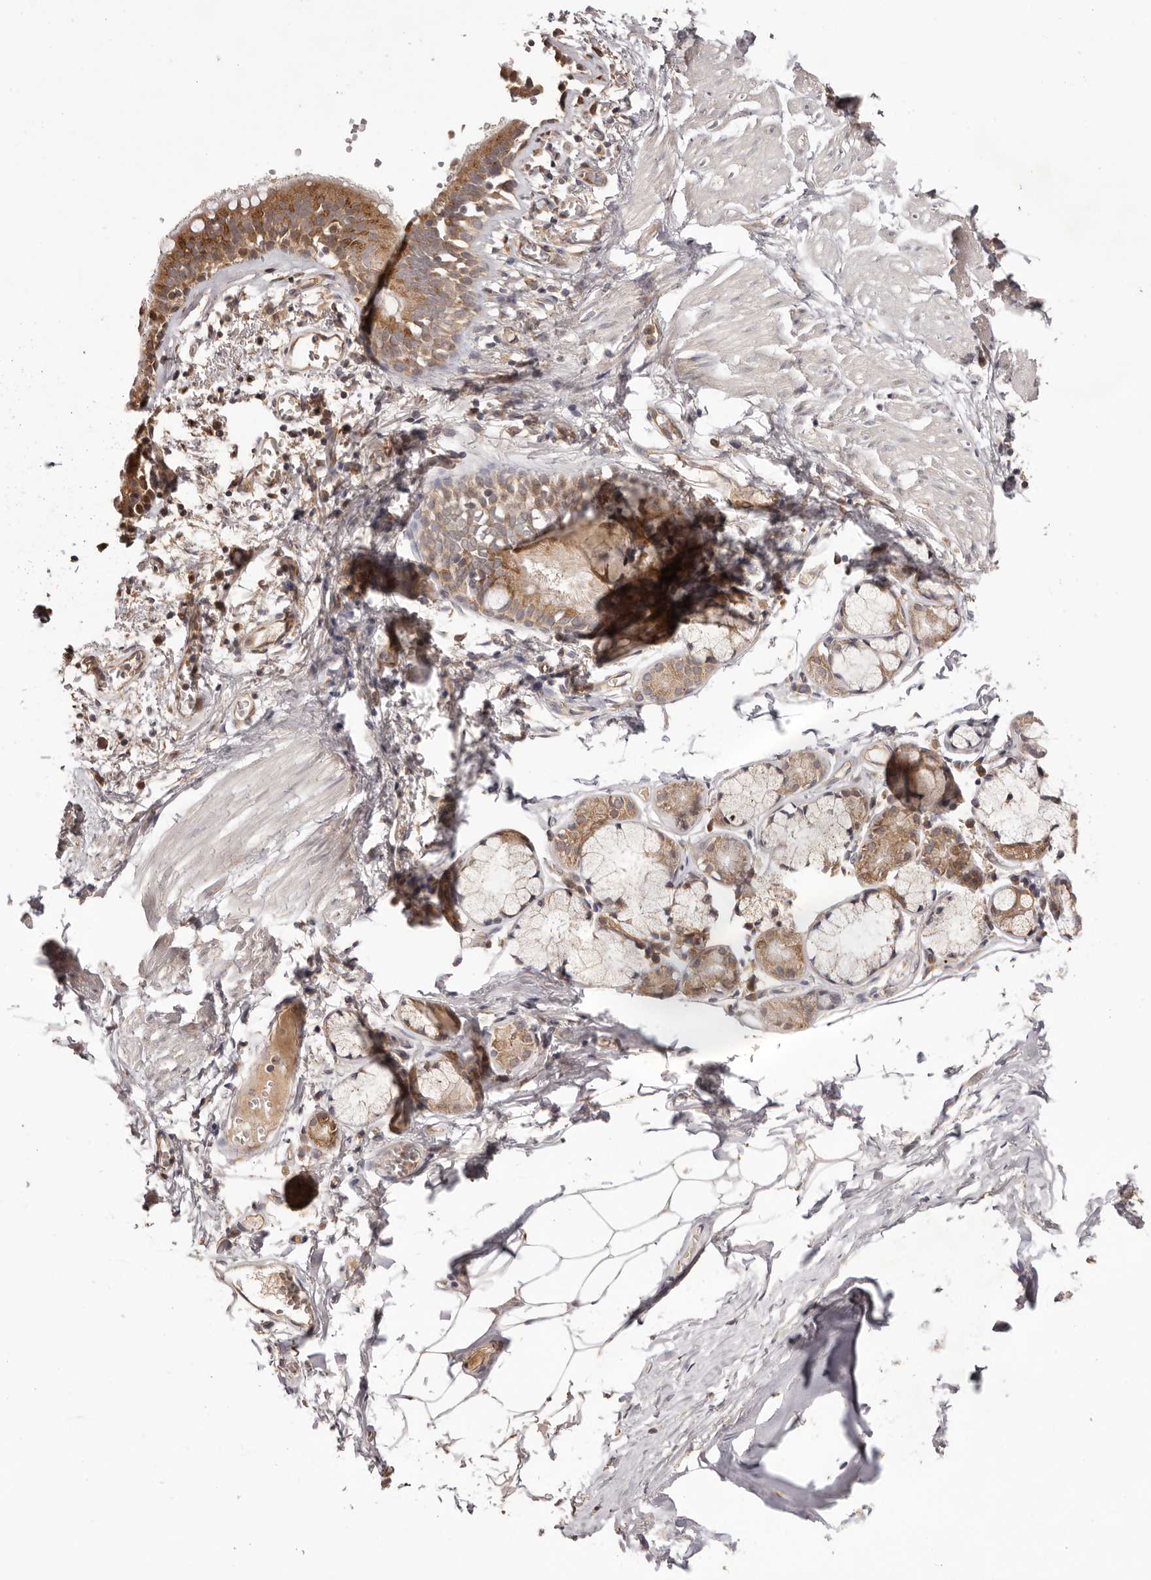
{"staining": {"intensity": "moderate", "quantity": ">75%", "location": "cytoplasmic/membranous"}, "tissue": "bronchus", "cell_type": "Respiratory epithelial cells", "image_type": "normal", "snomed": [{"axis": "morphology", "description": "Normal tissue, NOS"}, {"axis": "topography", "description": "Bronchus"}, {"axis": "topography", "description": "Lung"}], "caption": "There is medium levels of moderate cytoplasmic/membranous staining in respiratory epithelial cells of benign bronchus, as demonstrated by immunohistochemical staining (brown color).", "gene": "UBR2", "patient": {"sex": "male", "age": 56}}